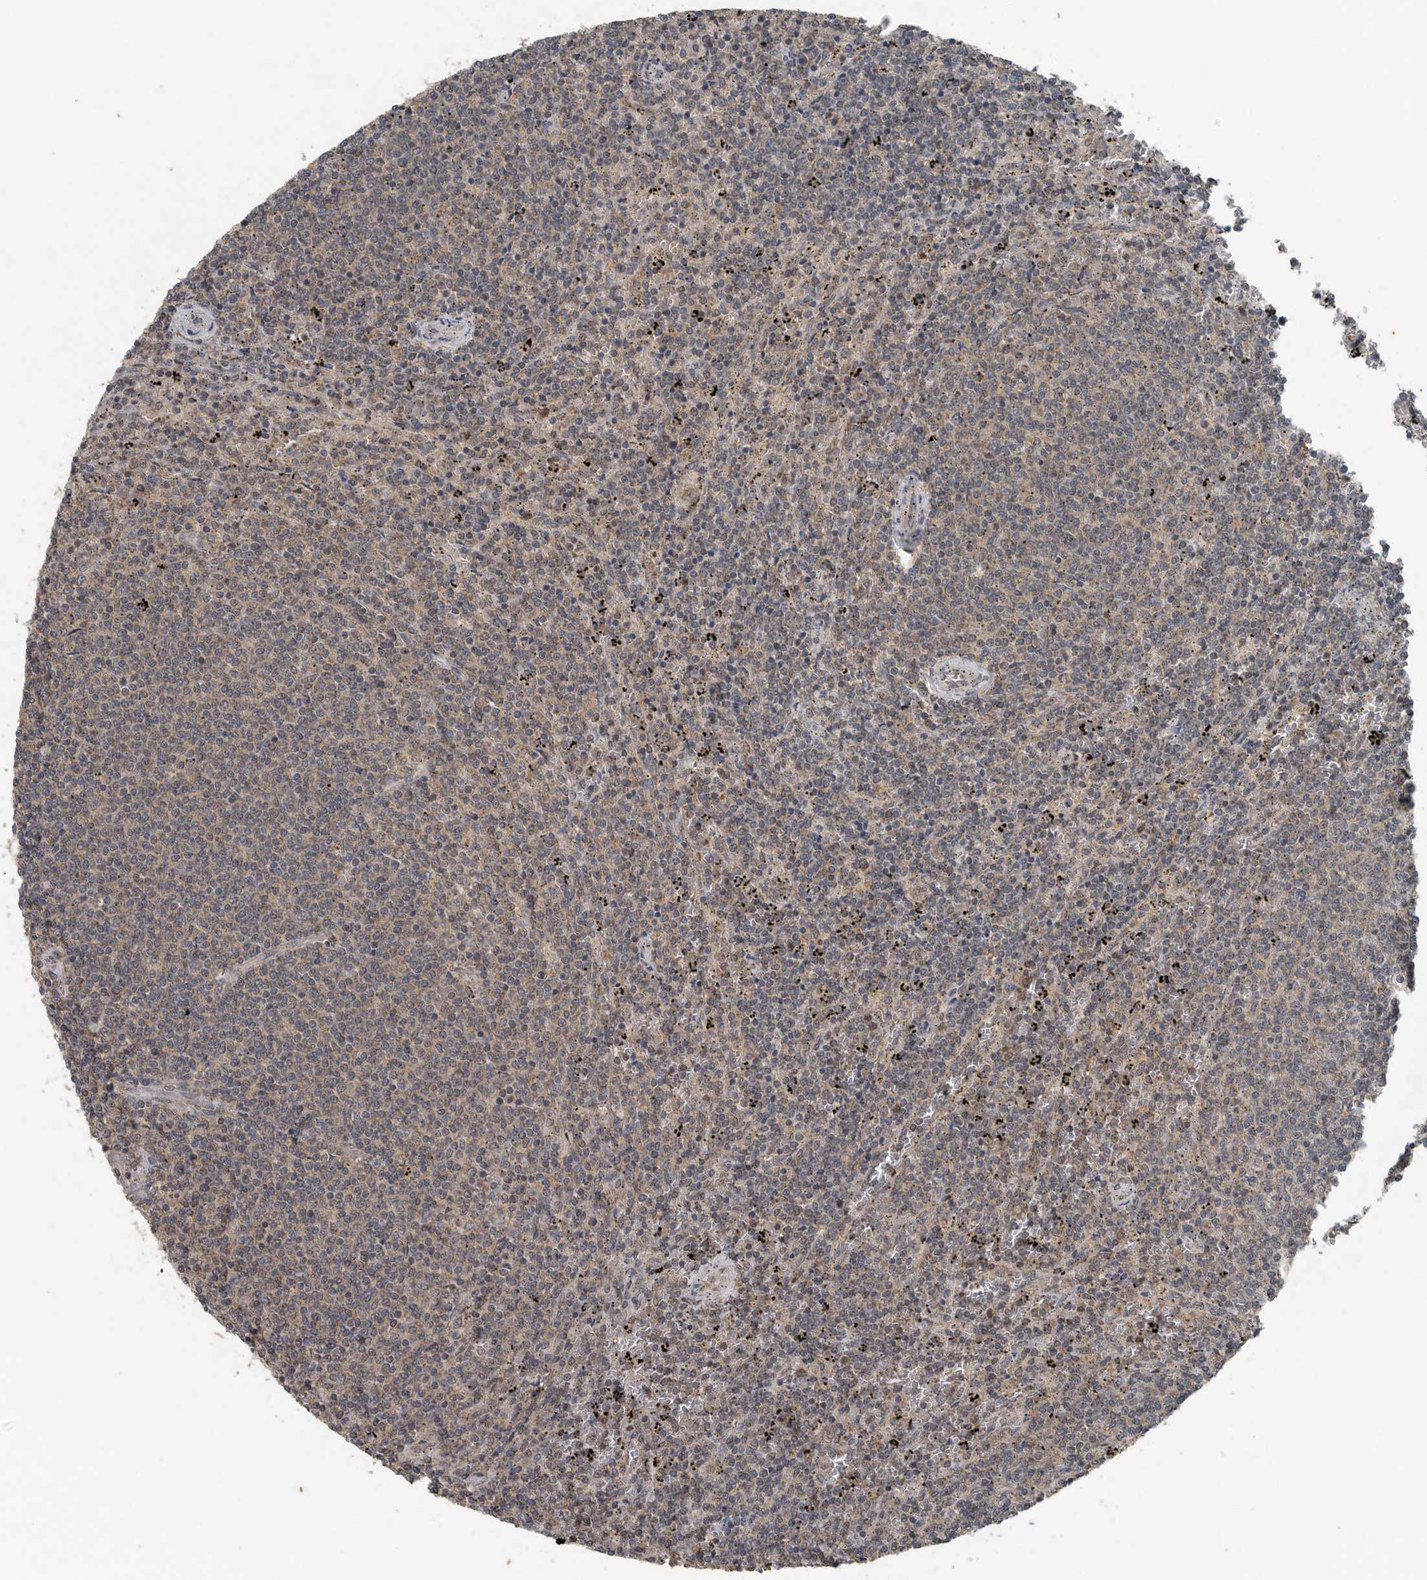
{"staining": {"intensity": "weak", "quantity": "25%-75%", "location": "cytoplasmic/membranous"}, "tissue": "lymphoma", "cell_type": "Tumor cells", "image_type": "cancer", "snomed": [{"axis": "morphology", "description": "Malignant lymphoma, non-Hodgkin's type, Low grade"}, {"axis": "topography", "description": "Spleen"}], "caption": "Human lymphoma stained for a protein (brown) reveals weak cytoplasmic/membranous positive expression in about 25%-75% of tumor cells.", "gene": "IL6ST", "patient": {"sex": "female", "age": 50}}